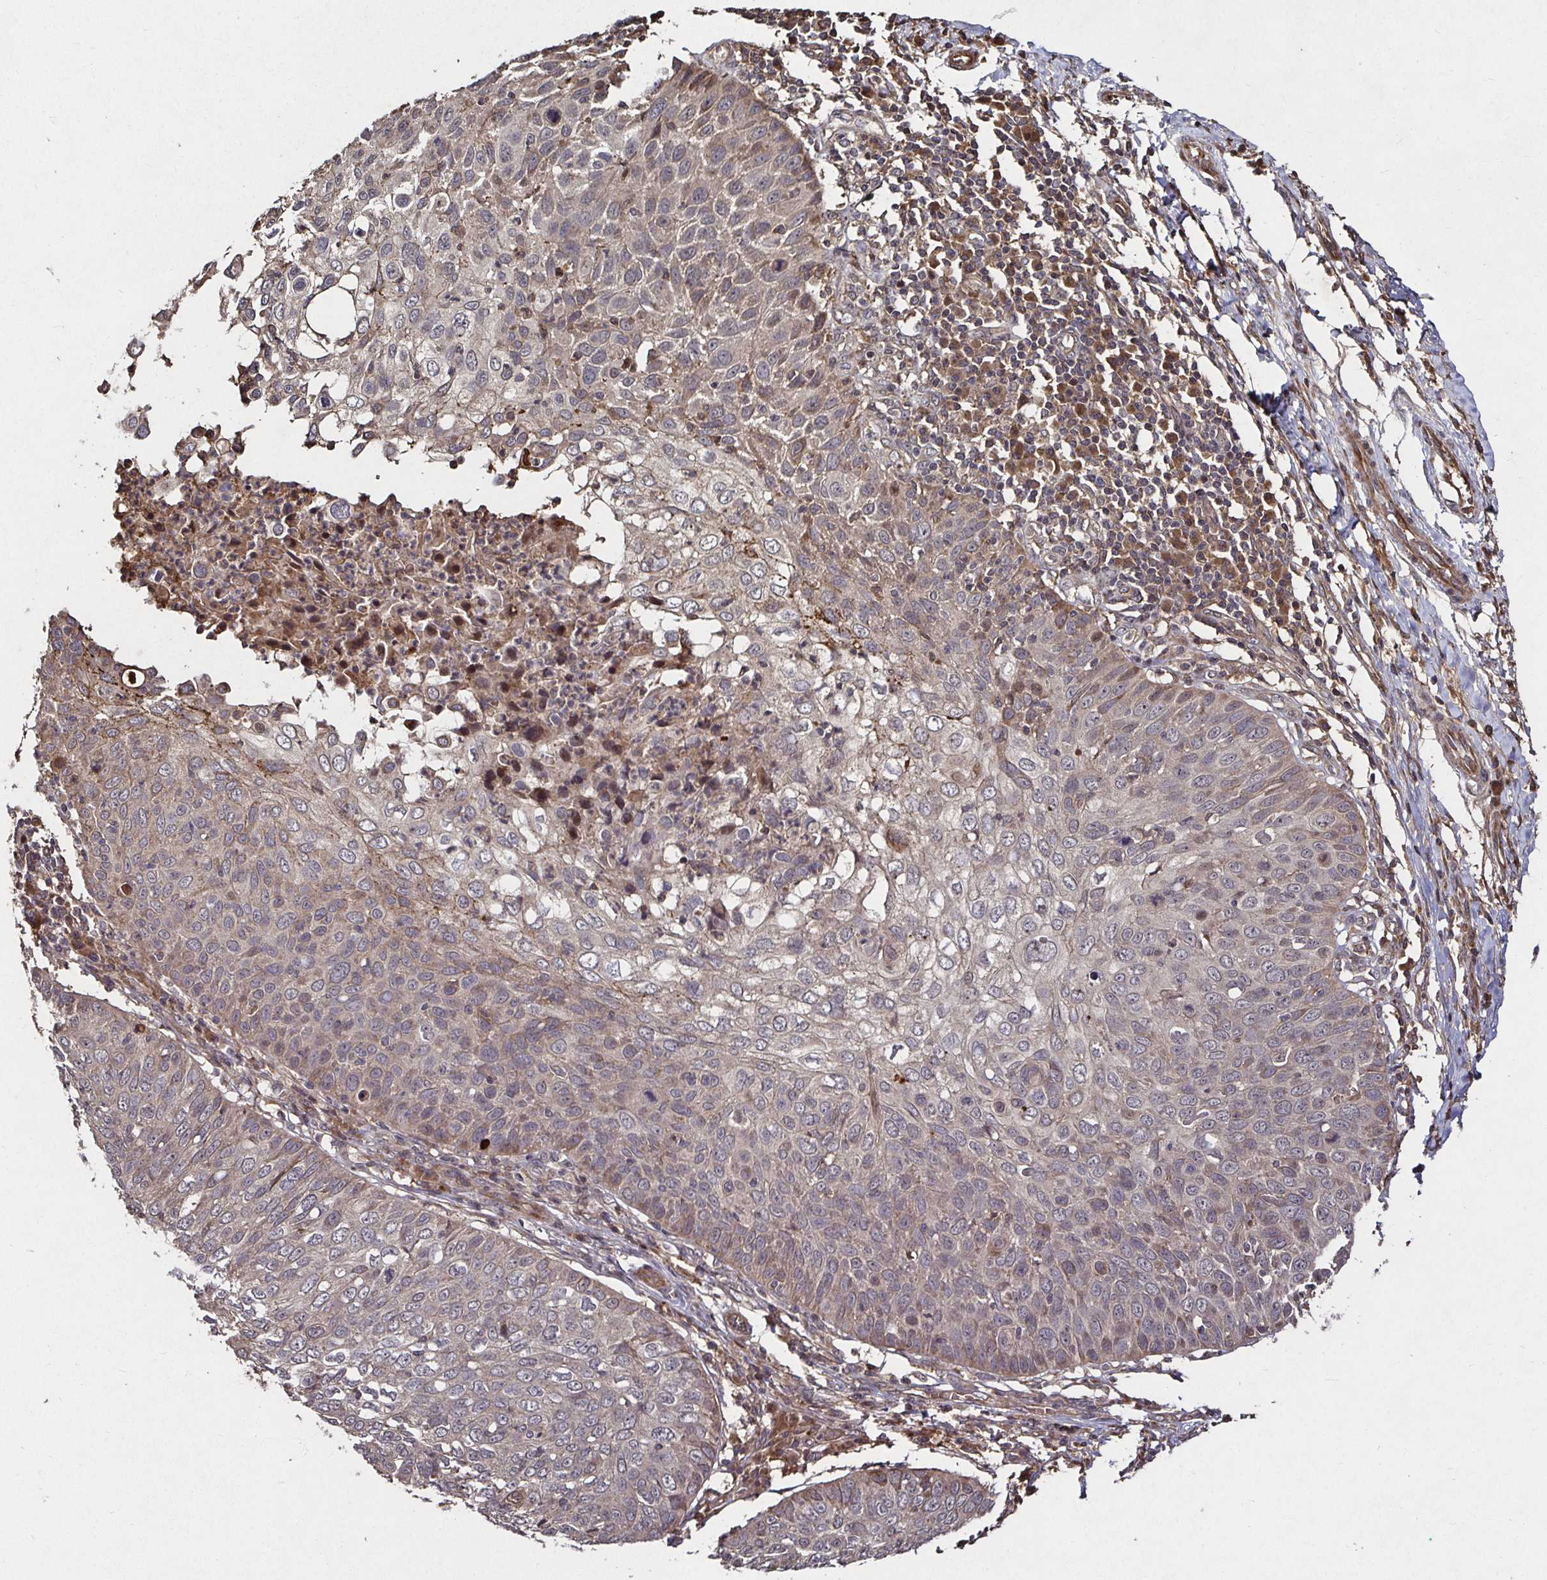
{"staining": {"intensity": "weak", "quantity": "<25%", "location": "cytoplasmic/membranous"}, "tissue": "skin cancer", "cell_type": "Tumor cells", "image_type": "cancer", "snomed": [{"axis": "morphology", "description": "Squamous cell carcinoma, NOS"}, {"axis": "topography", "description": "Skin"}], "caption": "An image of human skin squamous cell carcinoma is negative for staining in tumor cells.", "gene": "SMYD3", "patient": {"sex": "male", "age": 87}}